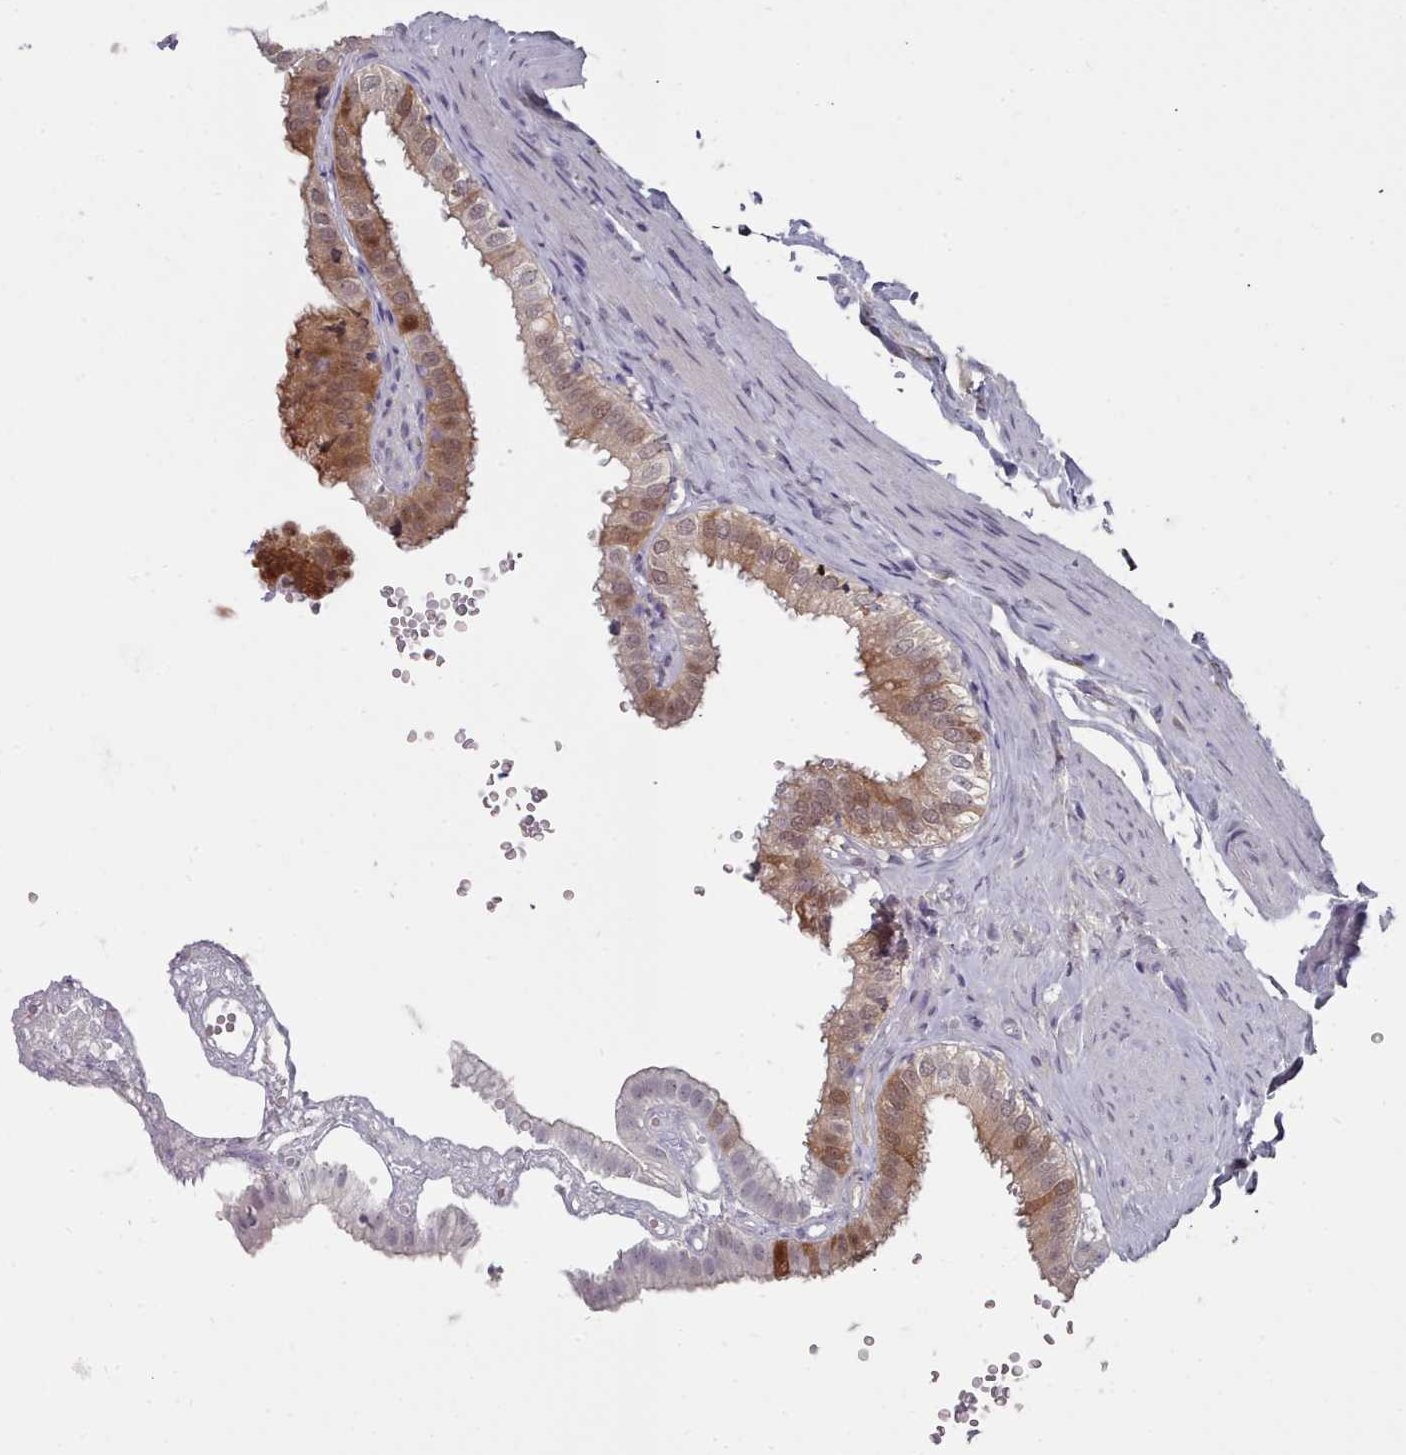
{"staining": {"intensity": "strong", "quantity": ">75%", "location": "cytoplasmic/membranous,nuclear"}, "tissue": "gallbladder", "cell_type": "Glandular cells", "image_type": "normal", "snomed": [{"axis": "morphology", "description": "Normal tissue, NOS"}, {"axis": "topography", "description": "Gallbladder"}], "caption": "Immunohistochemical staining of benign human gallbladder reveals high levels of strong cytoplasmic/membranous,nuclear expression in about >75% of glandular cells.", "gene": "GINS1", "patient": {"sex": "female", "age": 61}}